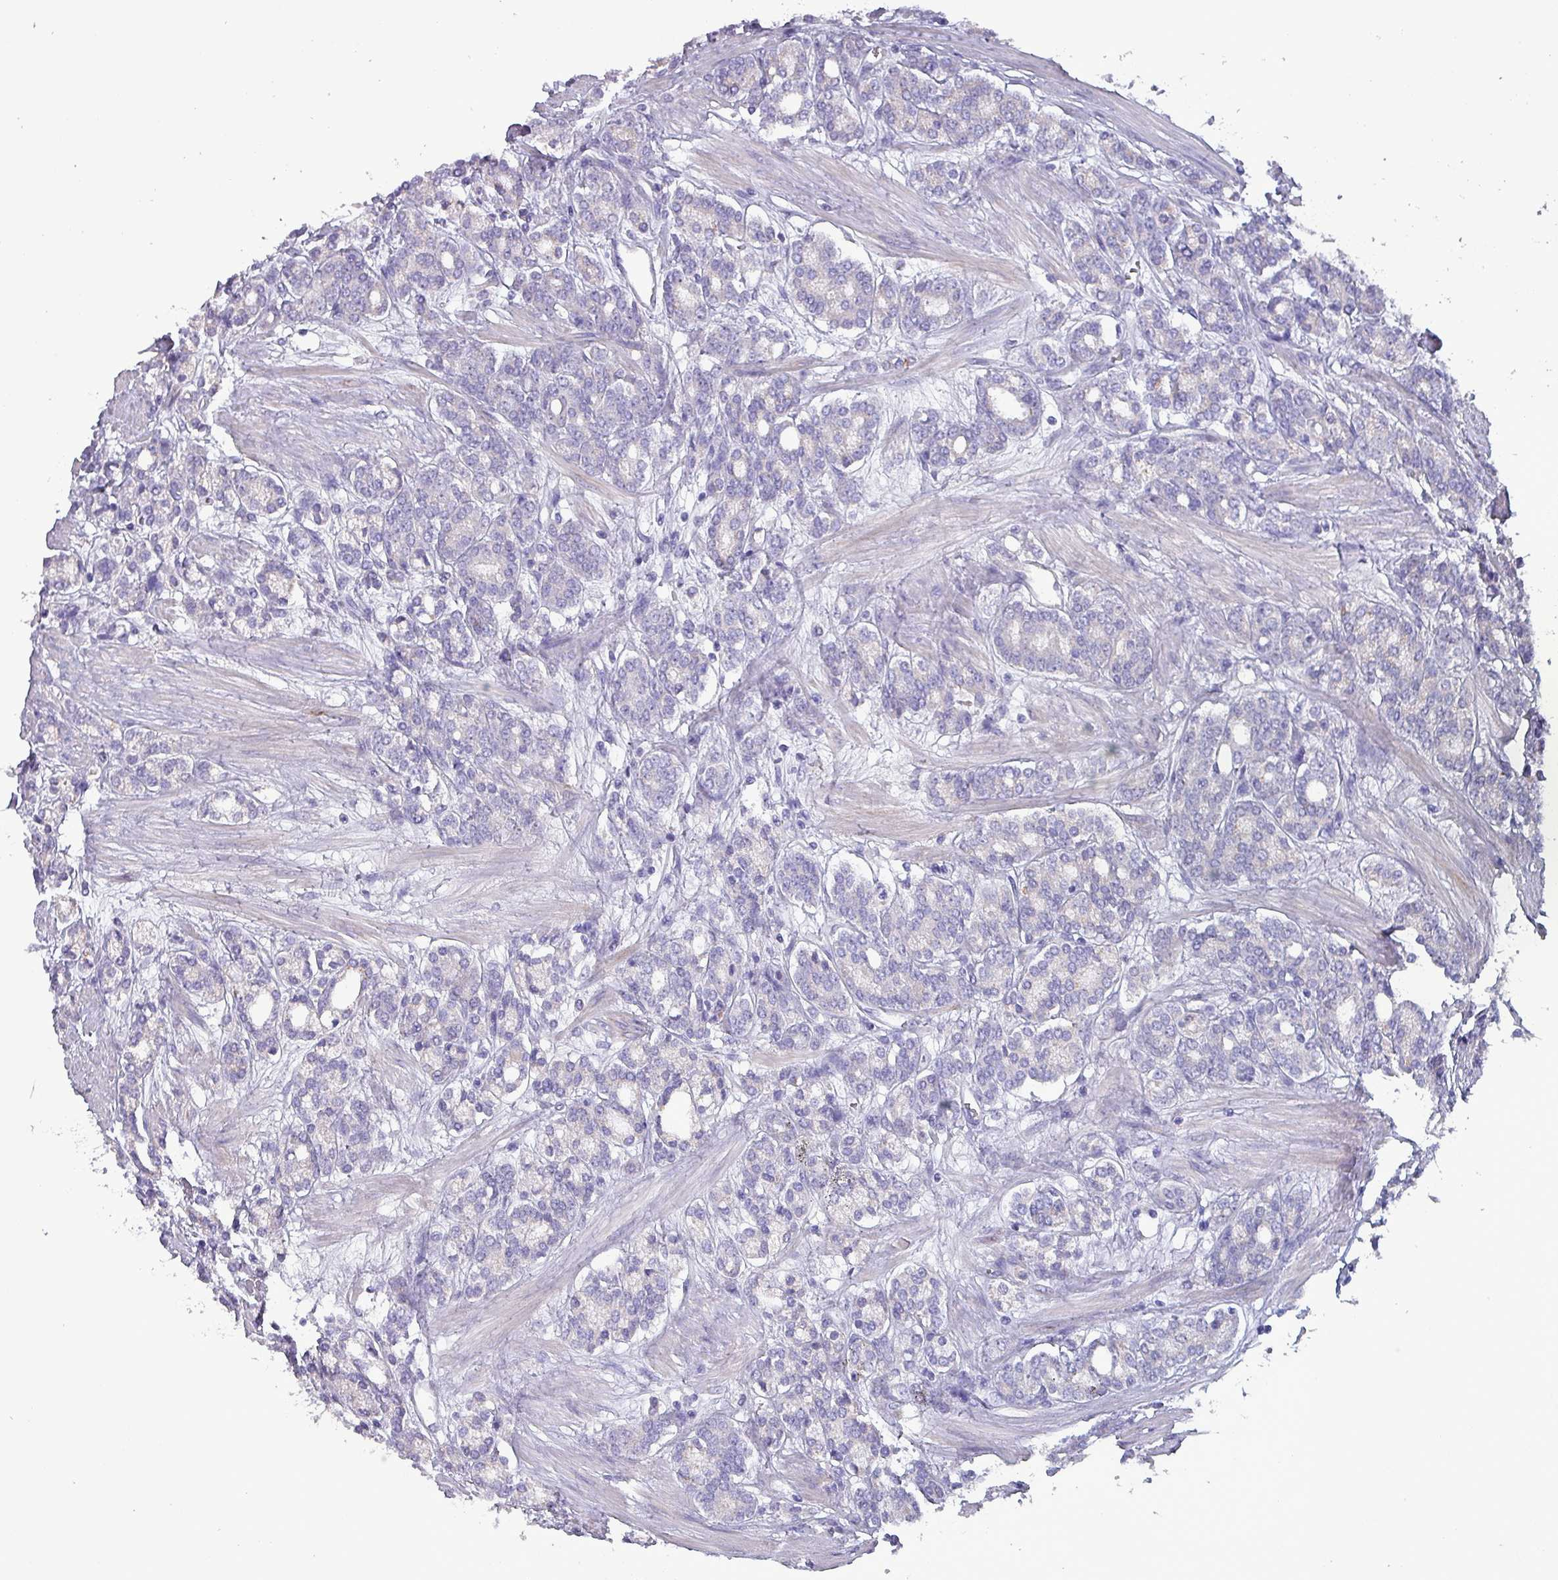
{"staining": {"intensity": "negative", "quantity": "none", "location": "none"}, "tissue": "prostate cancer", "cell_type": "Tumor cells", "image_type": "cancer", "snomed": [{"axis": "morphology", "description": "Adenocarcinoma, High grade"}, {"axis": "topography", "description": "Prostate"}], "caption": "Immunohistochemical staining of human prostate cancer (adenocarcinoma (high-grade)) reveals no significant expression in tumor cells. (Brightfield microscopy of DAB IHC at high magnification).", "gene": "HSD3B7", "patient": {"sex": "male", "age": 62}}